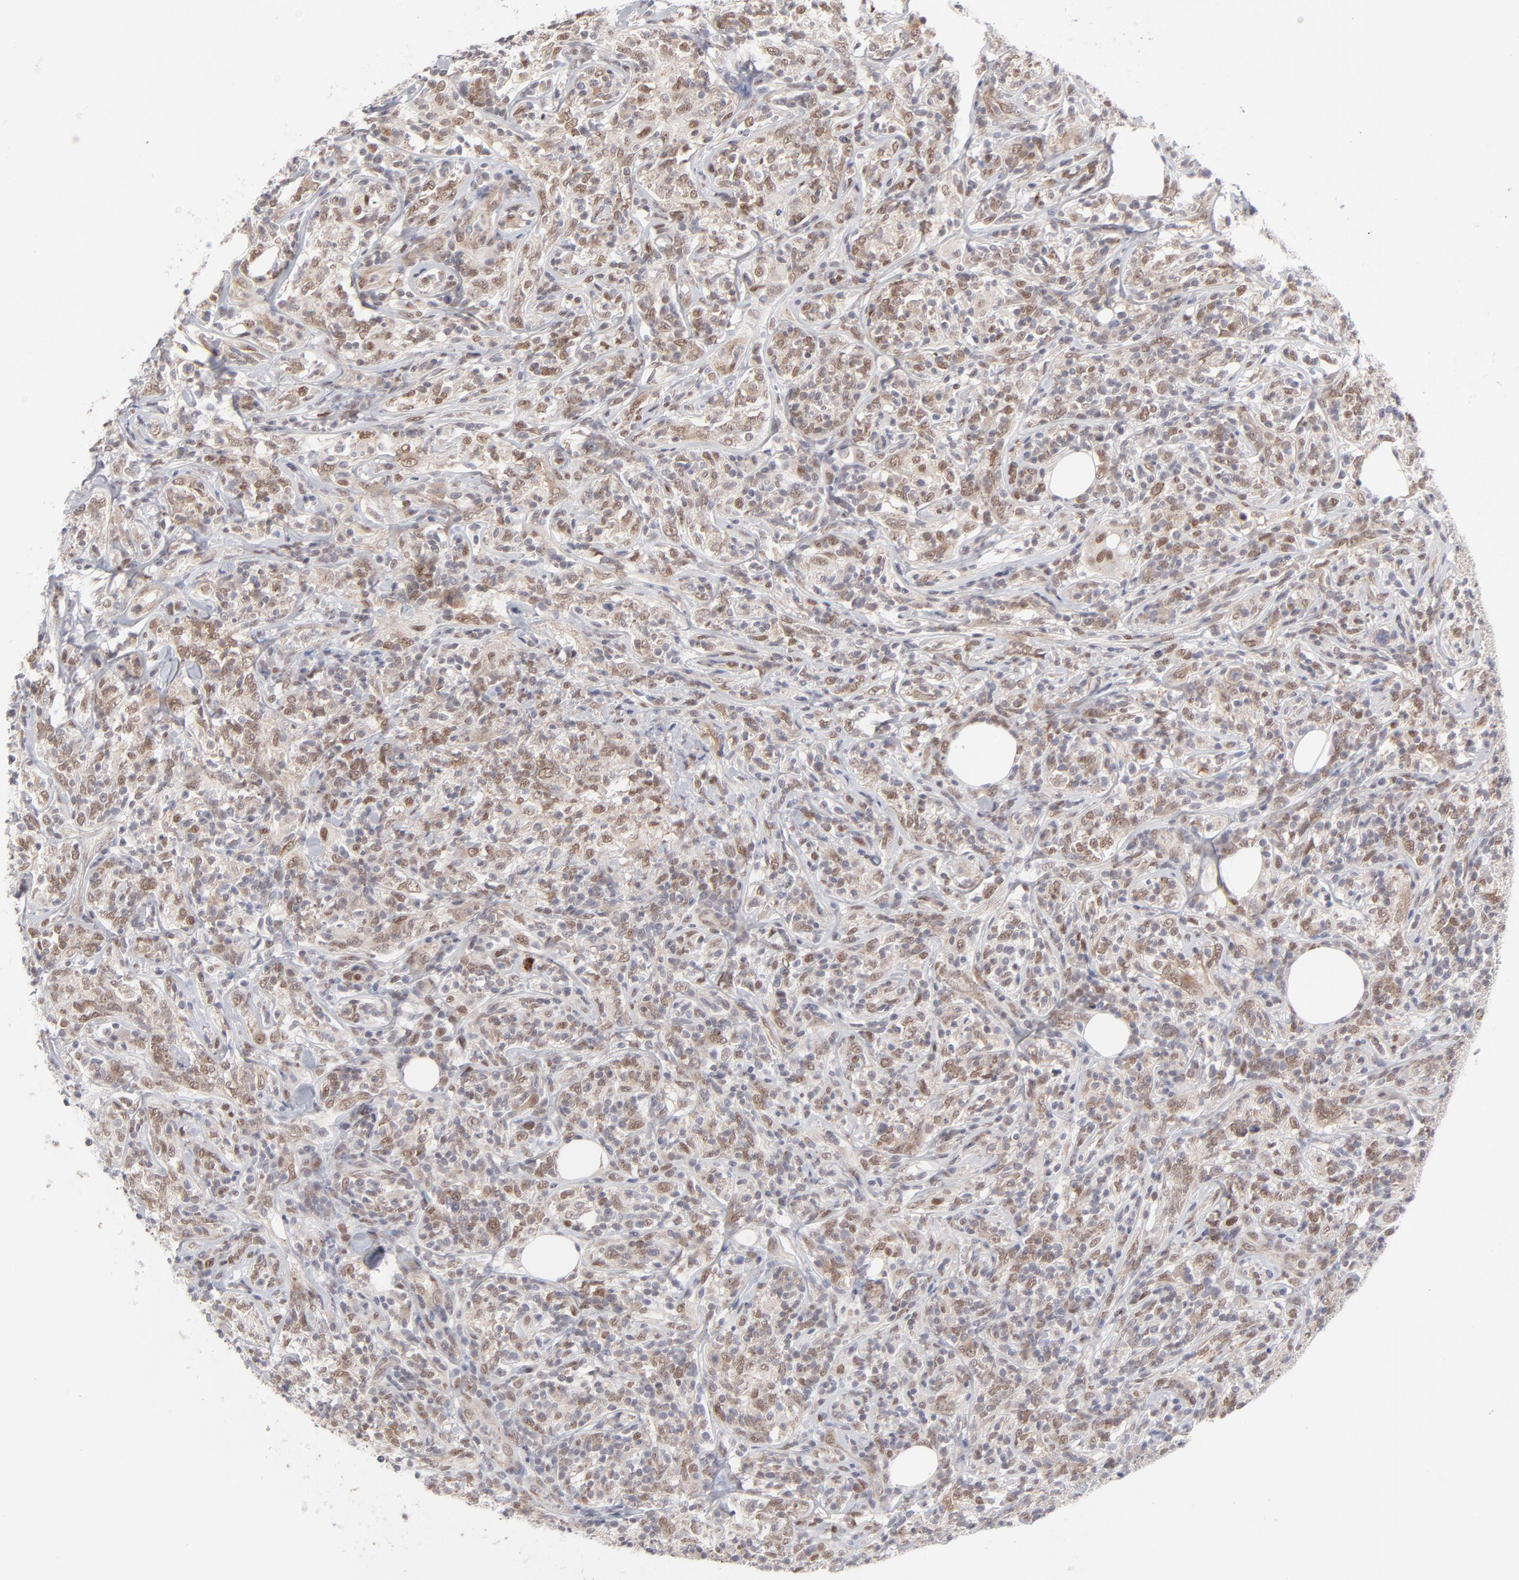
{"staining": {"intensity": "moderate", "quantity": ">75%", "location": "cytoplasmic/membranous,nuclear"}, "tissue": "lymphoma", "cell_type": "Tumor cells", "image_type": "cancer", "snomed": [{"axis": "morphology", "description": "Malignant lymphoma, non-Hodgkin's type, High grade"}, {"axis": "topography", "description": "Lymph node"}], "caption": "Immunohistochemical staining of human high-grade malignant lymphoma, non-Hodgkin's type shows medium levels of moderate cytoplasmic/membranous and nuclear protein staining in approximately >75% of tumor cells.", "gene": "NBN", "patient": {"sex": "female", "age": 84}}